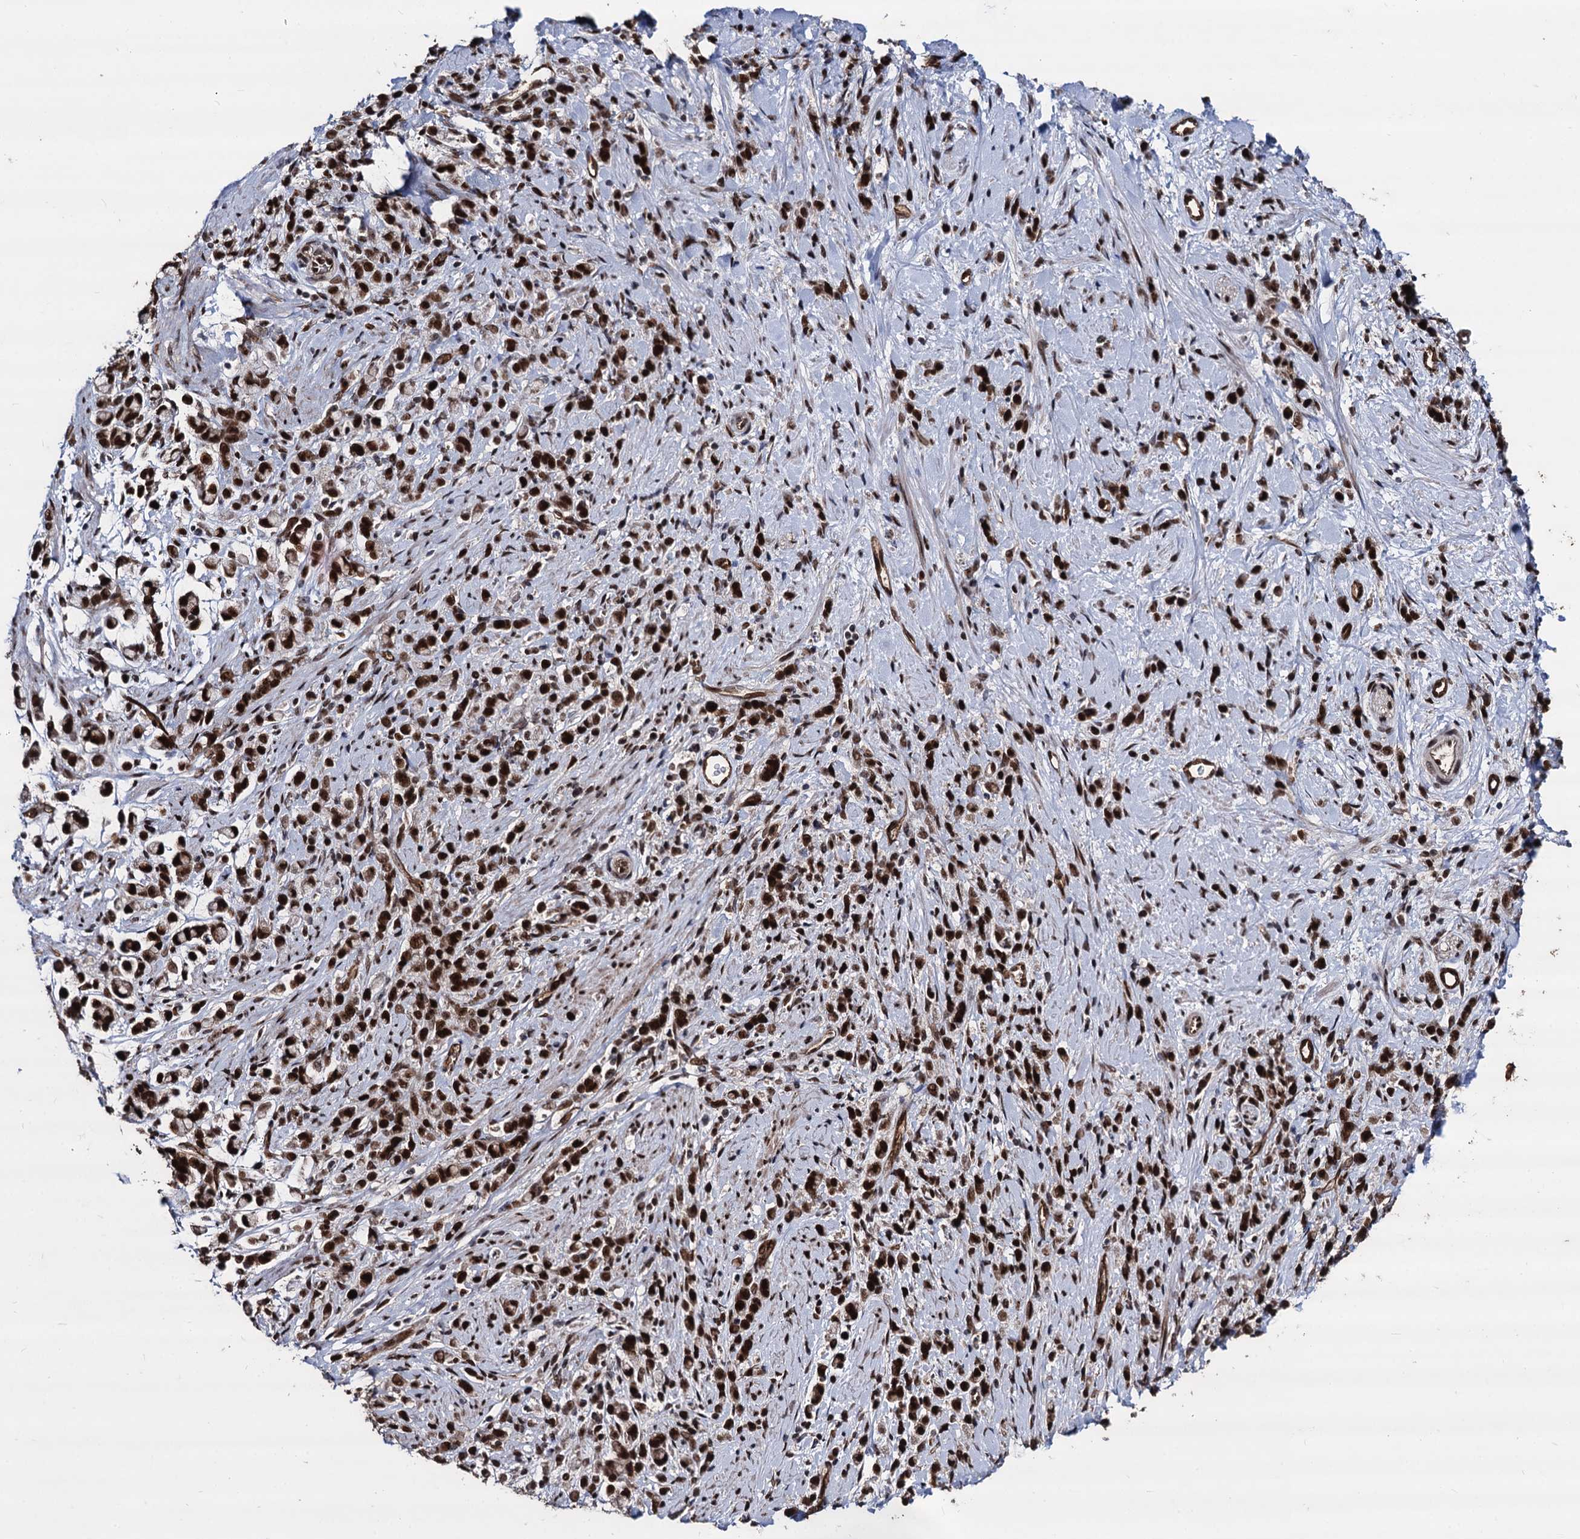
{"staining": {"intensity": "strong", "quantity": ">75%", "location": "nuclear"}, "tissue": "stomach cancer", "cell_type": "Tumor cells", "image_type": "cancer", "snomed": [{"axis": "morphology", "description": "Adenocarcinoma, NOS"}, {"axis": "topography", "description": "Stomach"}], "caption": "This is a photomicrograph of immunohistochemistry staining of adenocarcinoma (stomach), which shows strong staining in the nuclear of tumor cells.", "gene": "GALNT11", "patient": {"sex": "female", "age": 60}}